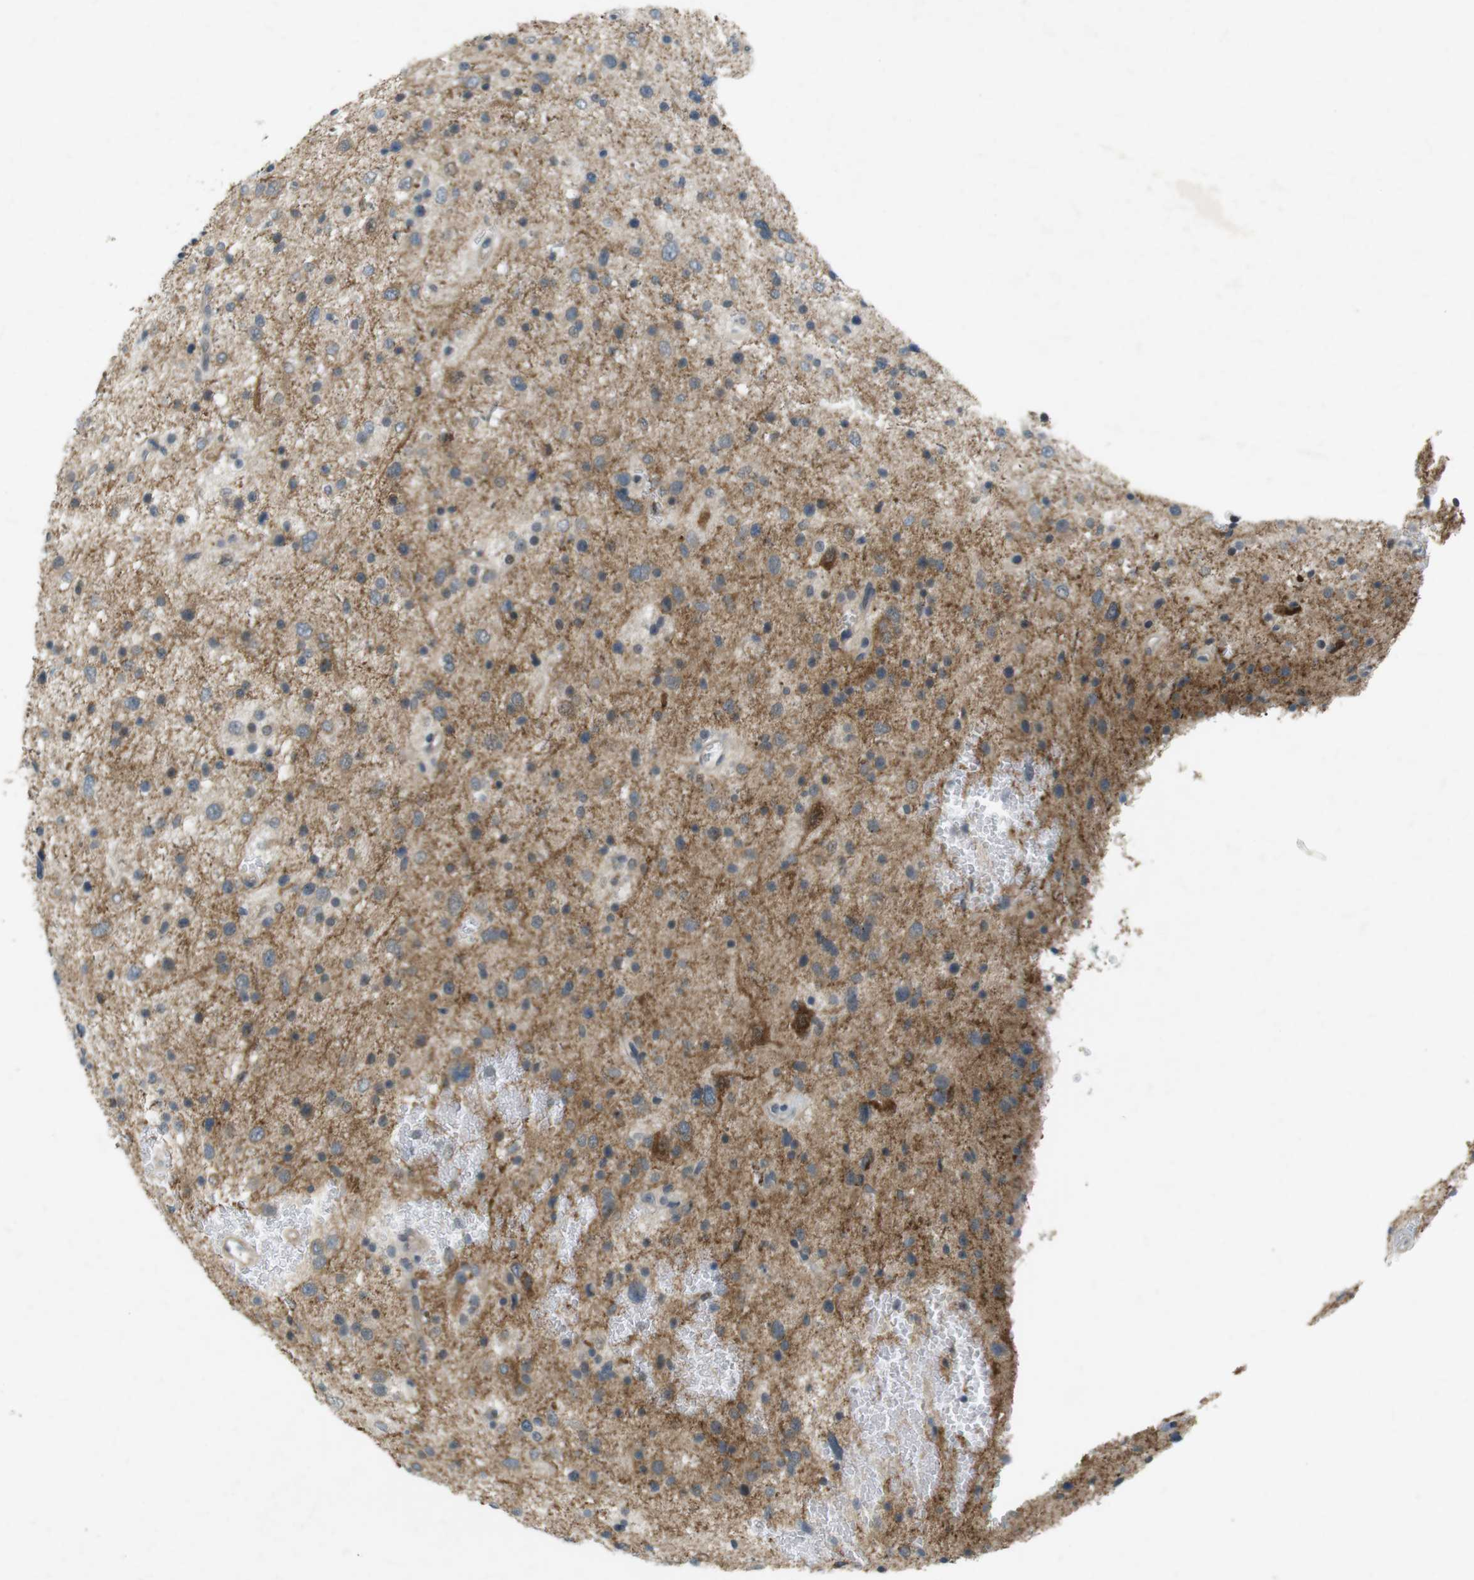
{"staining": {"intensity": "moderate", "quantity": "25%-75%", "location": "cytoplasmic/membranous"}, "tissue": "glioma", "cell_type": "Tumor cells", "image_type": "cancer", "snomed": [{"axis": "morphology", "description": "Glioma, malignant, Low grade"}, {"axis": "topography", "description": "Brain"}], "caption": "There is medium levels of moderate cytoplasmic/membranous staining in tumor cells of glioma, as demonstrated by immunohistochemical staining (brown color).", "gene": "RTN3", "patient": {"sex": "female", "age": 37}}